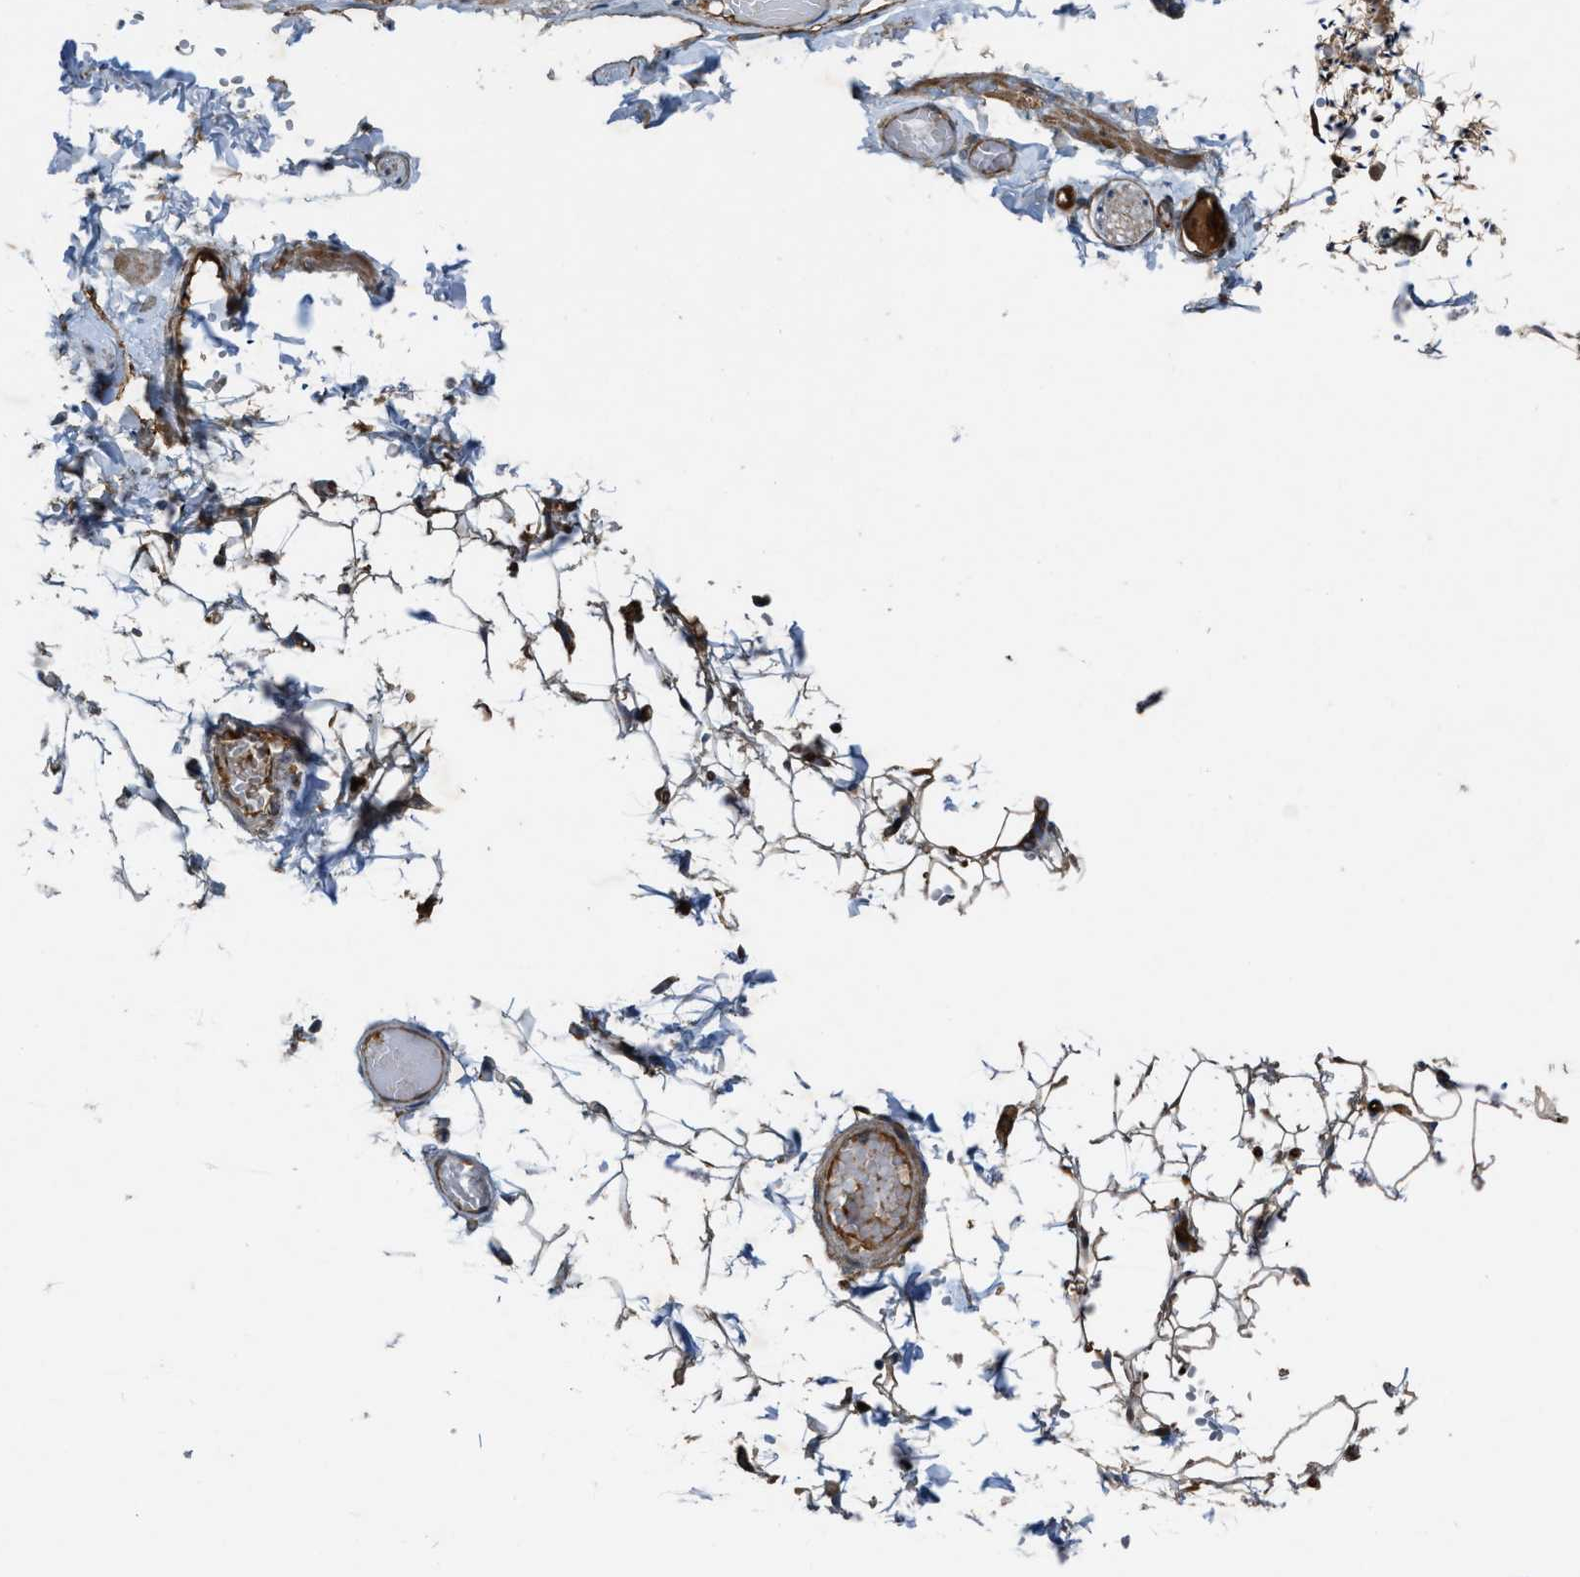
{"staining": {"intensity": "negative", "quantity": "none", "location": "none"}, "tissue": "adipose tissue", "cell_type": "Adipocytes", "image_type": "normal", "snomed": [{"axis": "morphology", "description": "Normal tissue, NOS"}, {"axis": "topography", "description": "Adipose tissue"}, {"axis": "topography", "description": "Vascular tissue"}, {"axis": "topography", "description": "Peripheral nerve tissue"}], "caption": "DAB immunohistochemical staining of benign human adipose tissue displays no significant expression in adipocytes.", "gene": "LRRC72", "patient": {"sex": "male", "age": 25}}